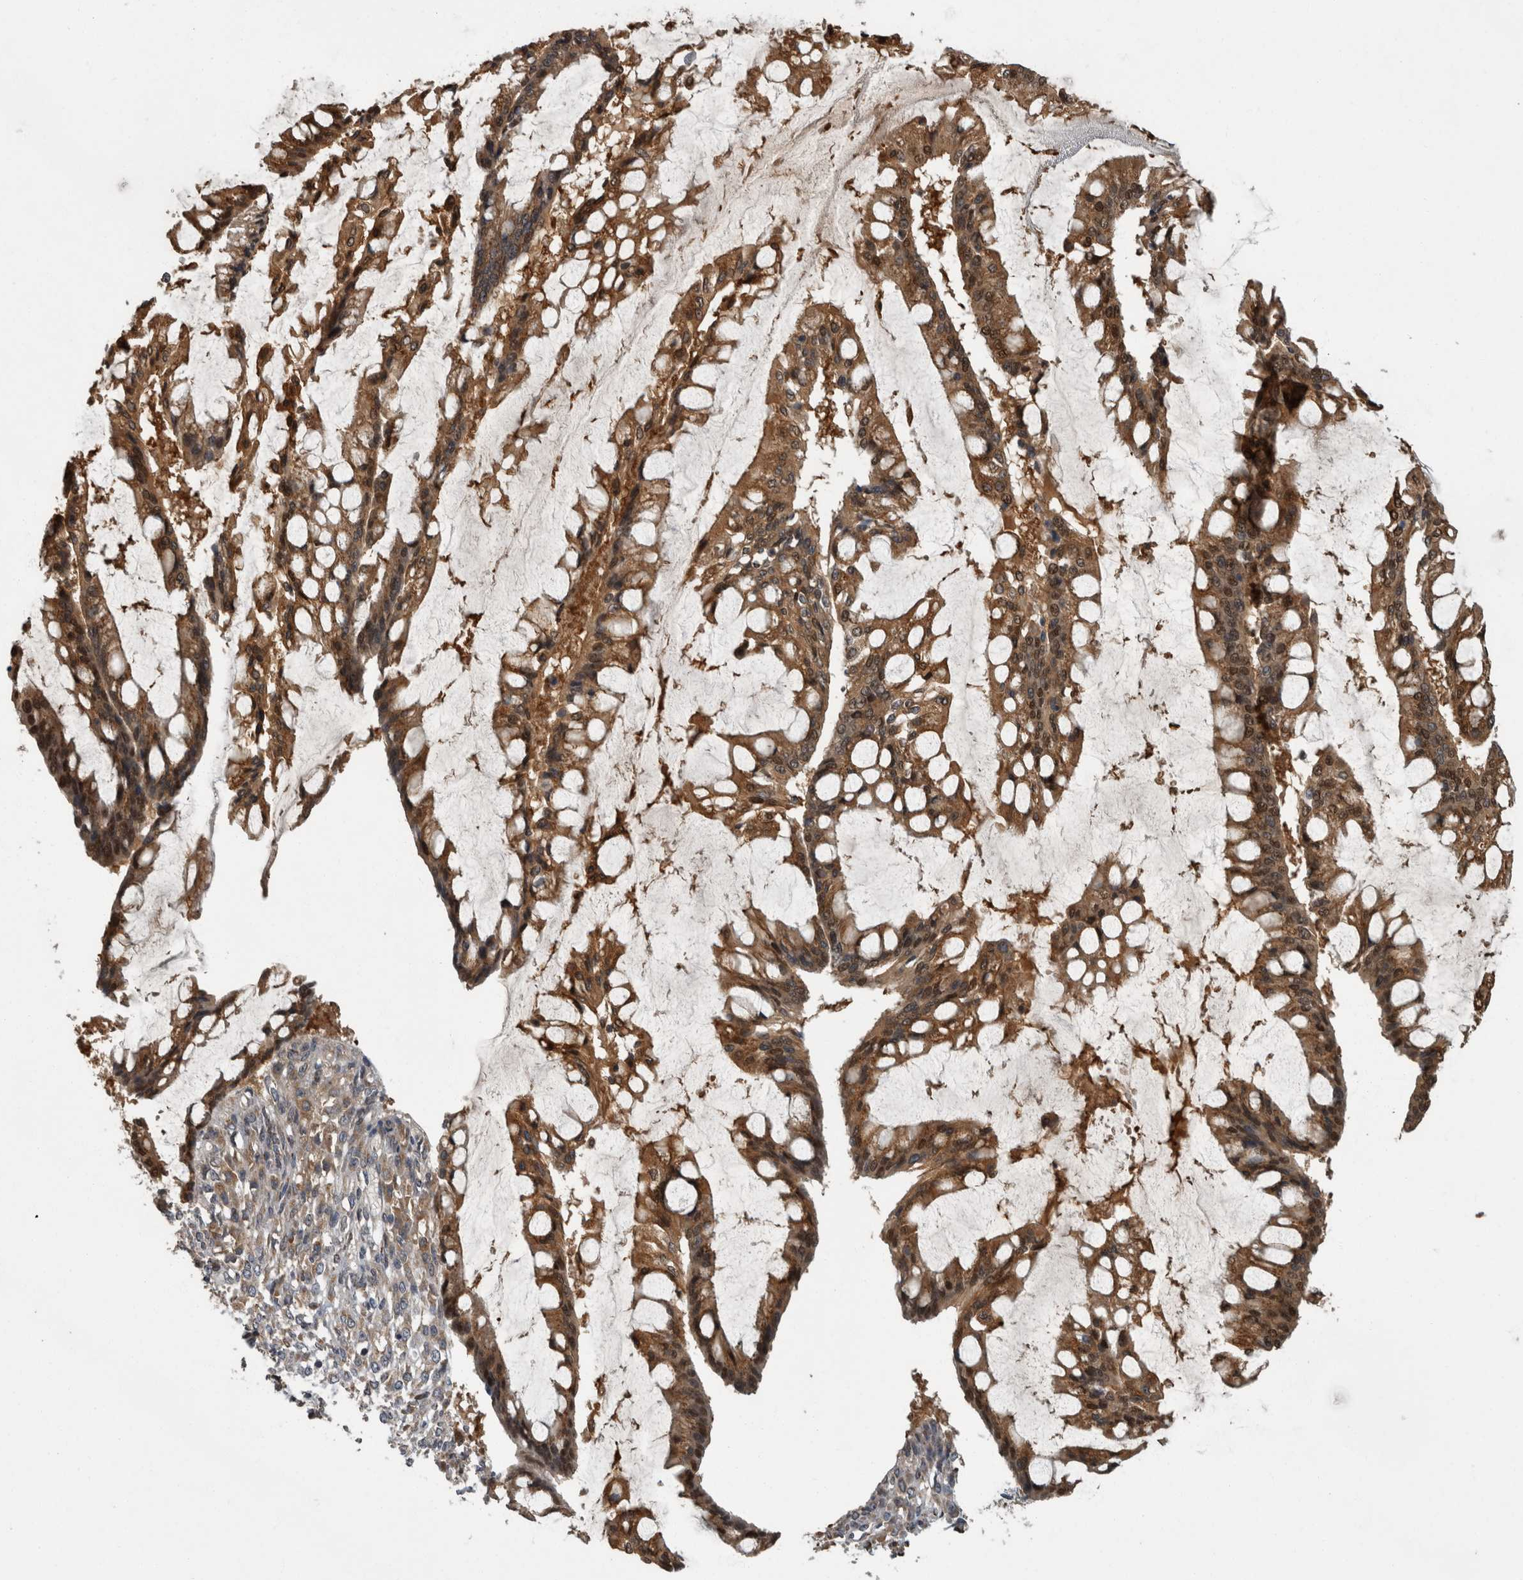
{"staining": {"intensity": "moderate", "quantity": ">75%", "location": "cytoplasmic/membranous,nuclear"}, "tissue": "ovarian cancer", "cell_type": "Tumor cells", "image_type": "cancer", "snomed": [{"axis": "morphology", "description": "Cystadenocarcinoma, mucinous, NOS"}, {"axis": "topography", "description": "Ovary"}], "caption": "The histopathology image reveals staining of mucinous cystadenocarcinoma (ovarian), revealing moderate cytoplasmic/membranous and nuclear protein expression (brown color) within tumor cells.", "gene": "LMAN2L", "patient": {"sex": "female", "age": 73}}